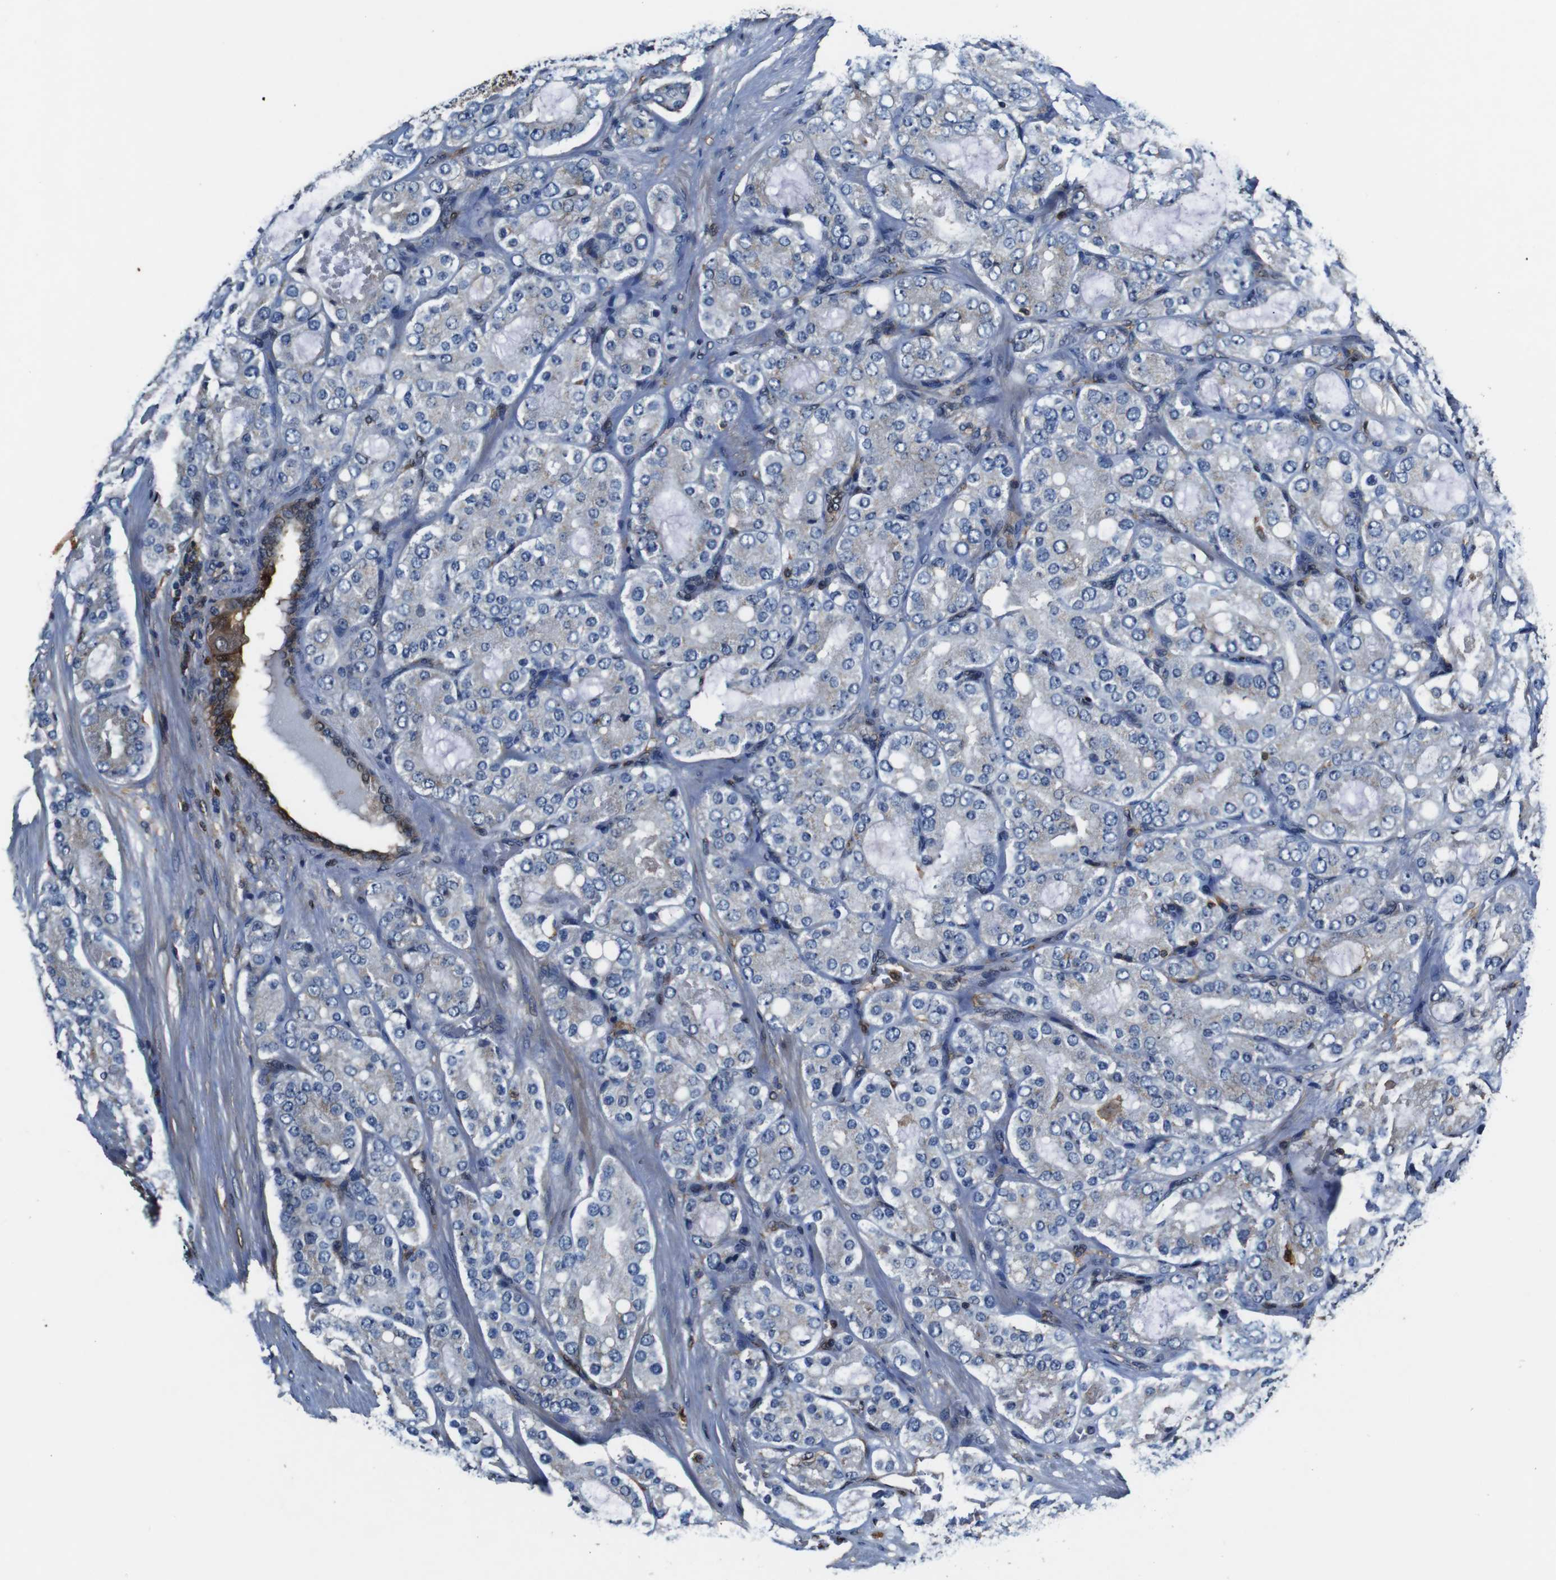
{"staining": {"intensity": "negative", "quantity": "none", "location": "none"}, "tissue": "prostate cancer", "cell_type": "Tumor cells", "image_type": "cancer", "snomed": [{"axis": "morphology", "description": "Adenocarcinoma, High grade"}, {"axis": "topography", "description": "Prostate"}], "caption": "DAB immunohistochemical staining of human high-grade adenocarcinoma (prostate) reveals no significant expression in tumor cells. The staining is performed using DAB (3,3'-diaminobenzidine) brown chromogen with nuclei counter-stained in using hematoxylin.", "gene": "ANXA1", "patient": {"sex": "male", "age": 65}}